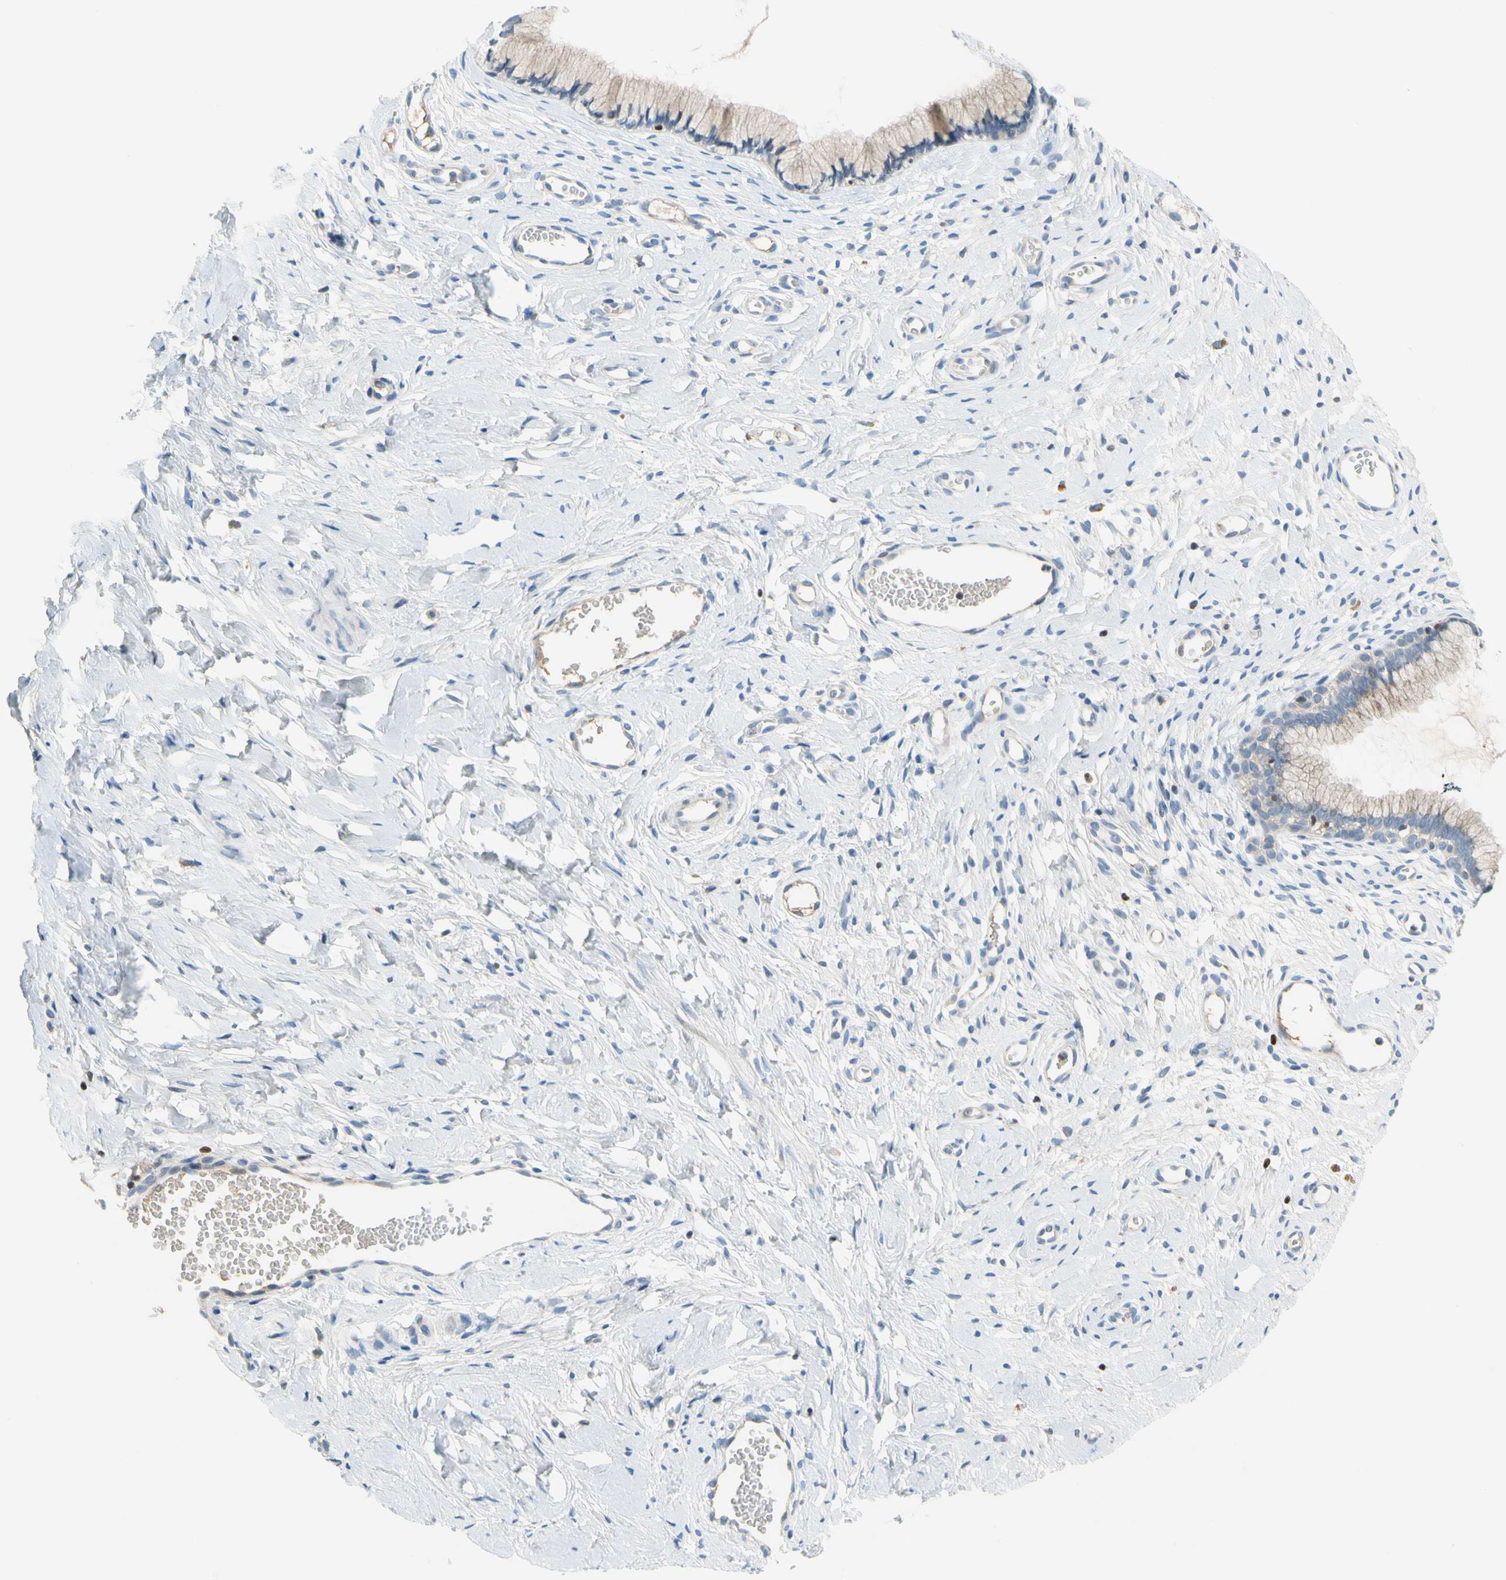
{"staining": {"intensity": "weak", "quantity": "25%-75%", "location": "cytoplasmic/membranous"}, "tissue": "cervix", "cell_type": "Glandular cells", "image_type": "normal", "snomed": [{"axis": "morphology", "description": "Normal tissue, NOS"}, {"axis": "topography", "description": "Cervix"}], "caption": "Weak cytoplasmic/membranous positivity is identified in approximately 25%-75% of glandular cells in unremarkable cervix. The staining was performed using DAB (3,3'-diaminobenzidine), with brown indicating positive protein expression. Nuclei are stained blue with hematoxylin.", "gene": "SP140", "patient": {"sex": "female", "age": 65}}